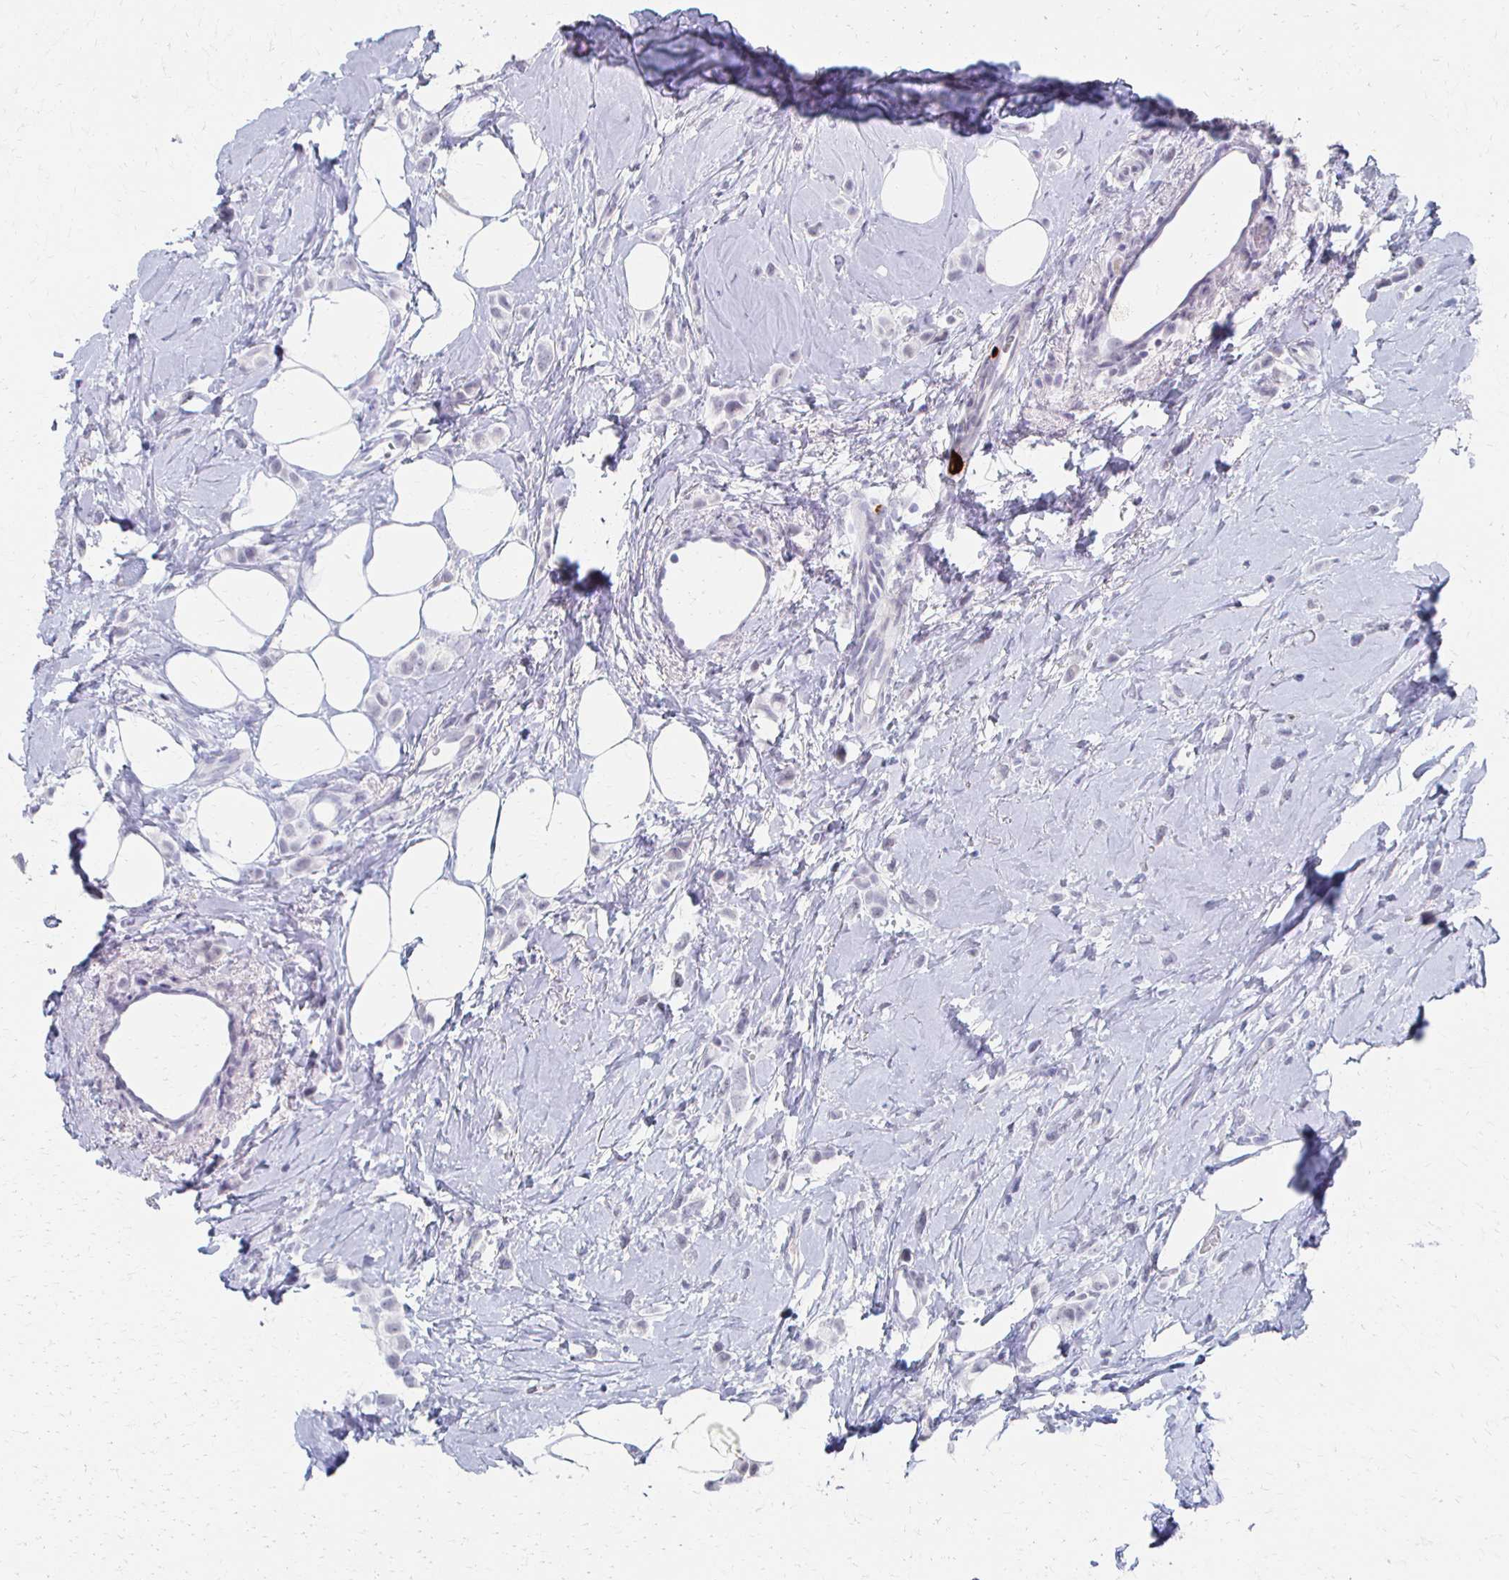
{"staining": {"intensity": "negative", "quantity": "none", "location": "none"}, "tissue": "breast cancer", "cell_type": "Tumor cells", "image_type": "cancer", "snomed": [{"axis": "morphology", "description": "Lobular carcinoma"}, {"axis": "topography", "description": "Breast"}], "caption": "This is a histopathology image of immunohistochemistry staining of breast cancer (lobular carcinoma), which shows no staining in tumor cells.", "gene": "CXCR2", "patient": {"sex": "female", "age": 66}}